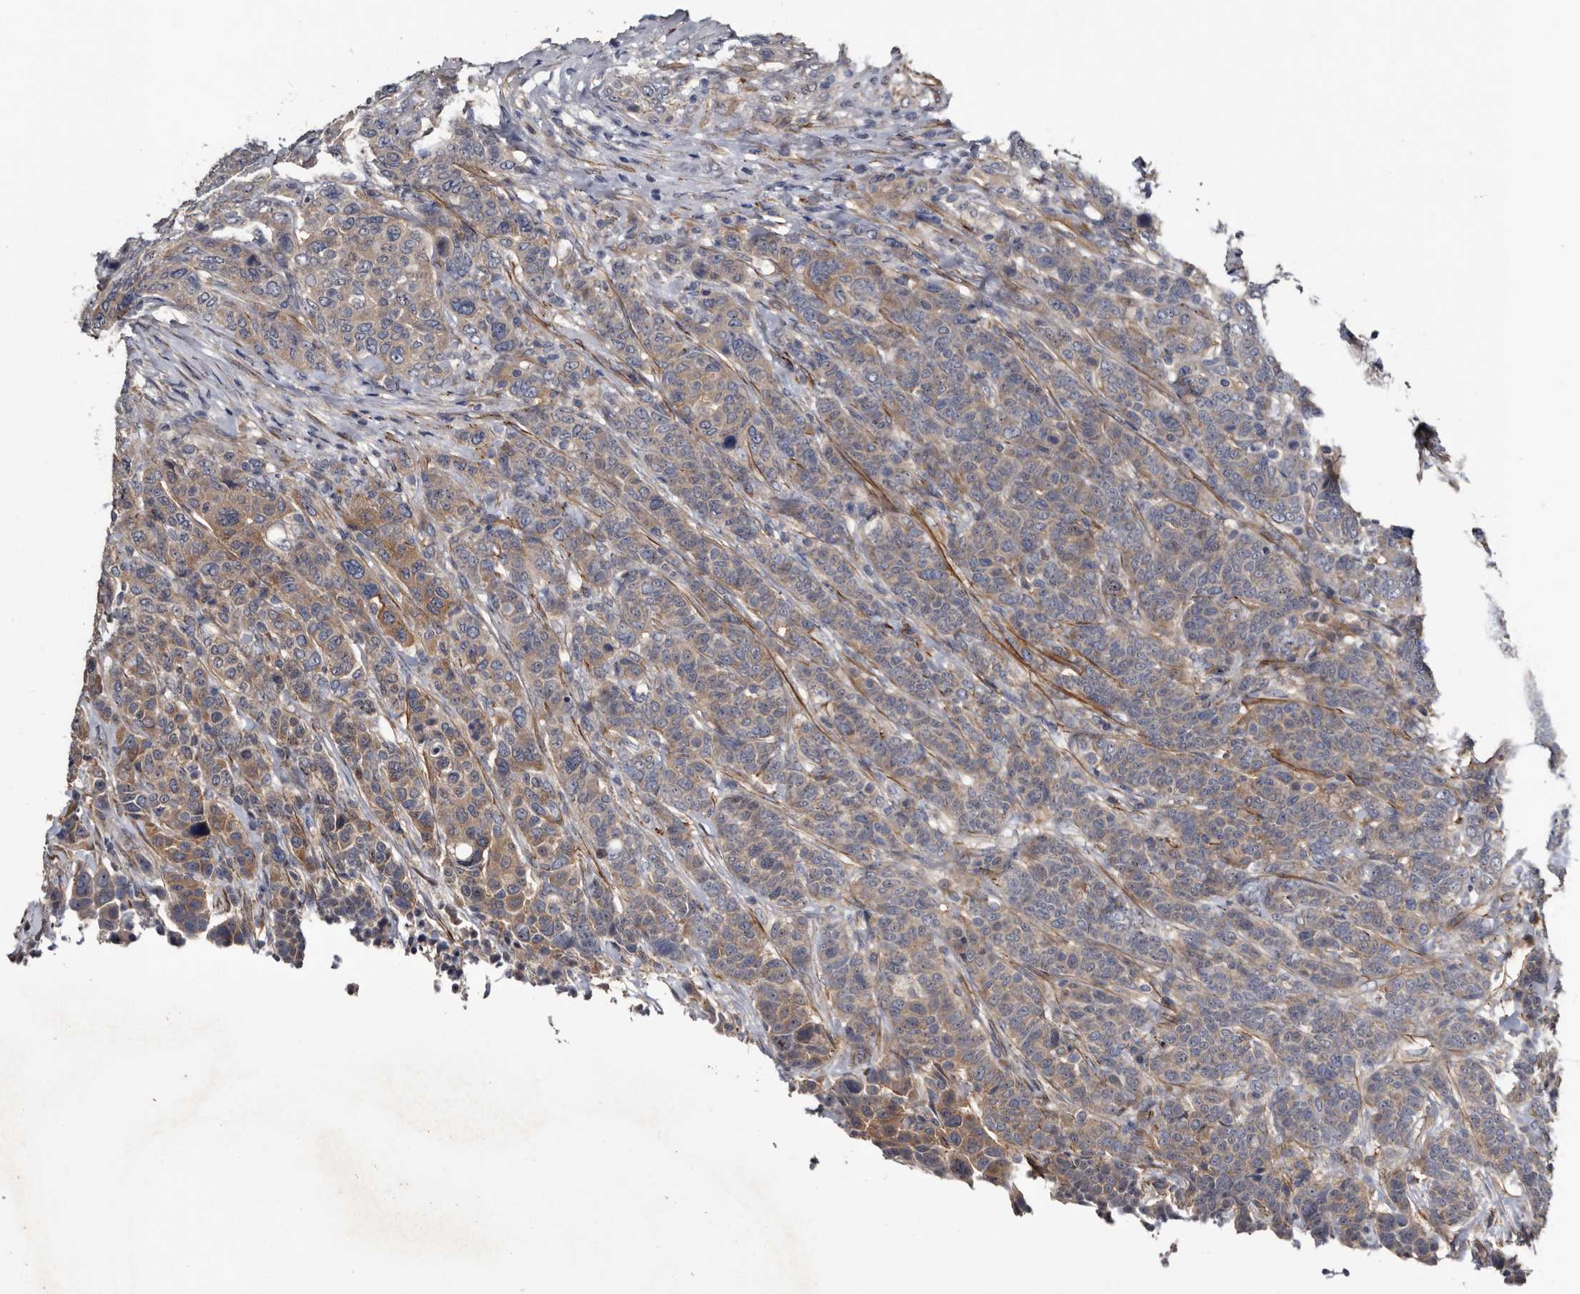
{"staining": {"intensity": "weak", "quantity": "<25%", "location": "cytoplasmic/membranous"}, "tissue": "breast cancer", "cell_type": "Tumor cells", "image_type": "cancer", "snomed": [{"axis": "morphology", "description": "Duct carcinoma"}, {"axis": "topography", "description": "Breast"}], "caption": "The histopathology image demonstrates no staining of tumor cells in breast intraductal carcinoma. (Immunohistochemistry (ihc), brightfield microscopy, high magnification).", "gene": "IARS1", "patient": {"sex": "female", "age": 37}}